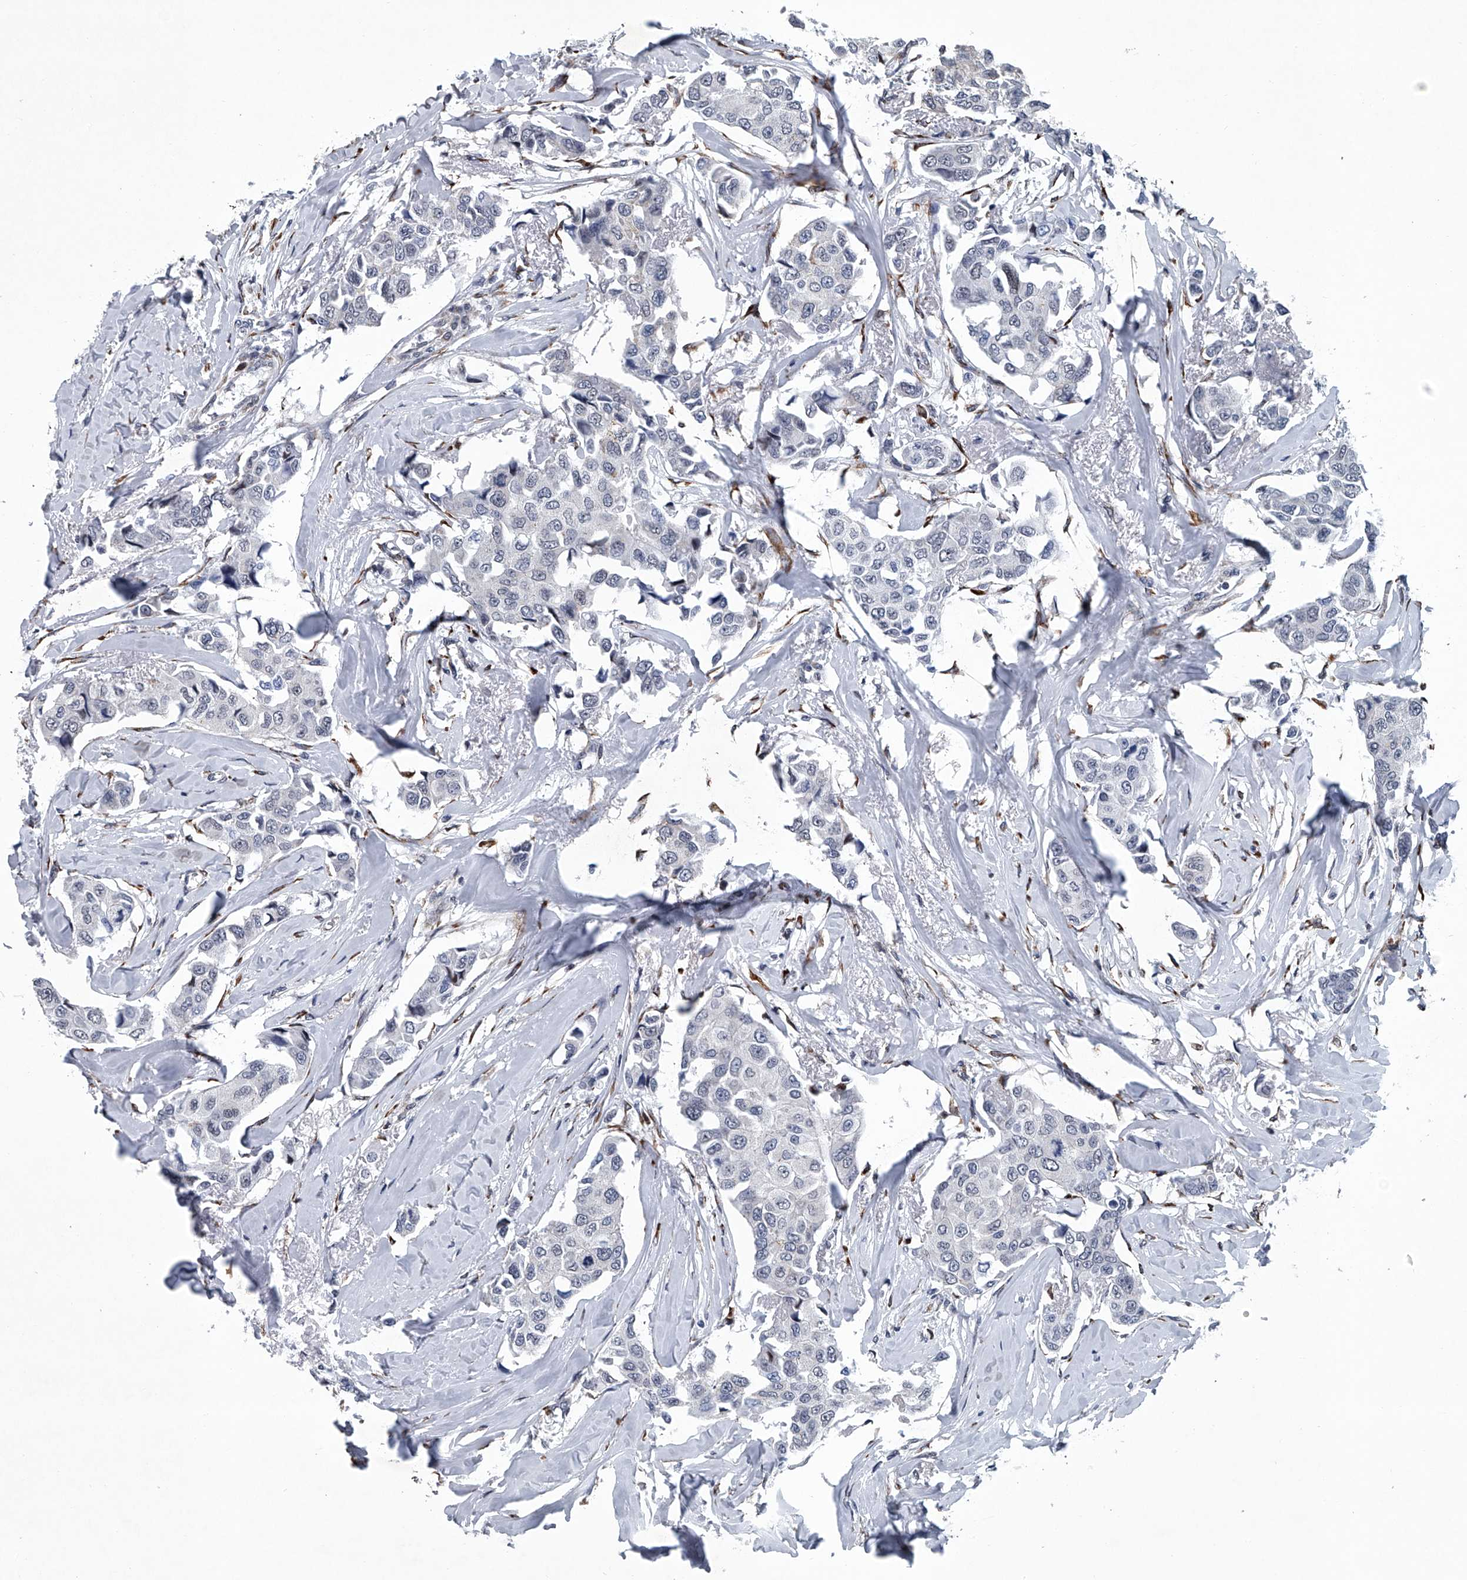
{"staining": {"intensity": "negative", "quantity": "none", "location": "none"}, "tissue": "breast cancer", "cell_type": "Tumor cells", "image_type": "cancer", "snomed": [{"axis": "morphology", "description": "Duct carcinoma"}, {"axis": "topography", "description": "Breast"}], "caption": "Intraductal carcinoma (breast) was stained to show a protein in brown. There is no significant expression in tumor cells.", "gene": "PPP2R5D", "patient": {"sex": "female", "age": 80}}